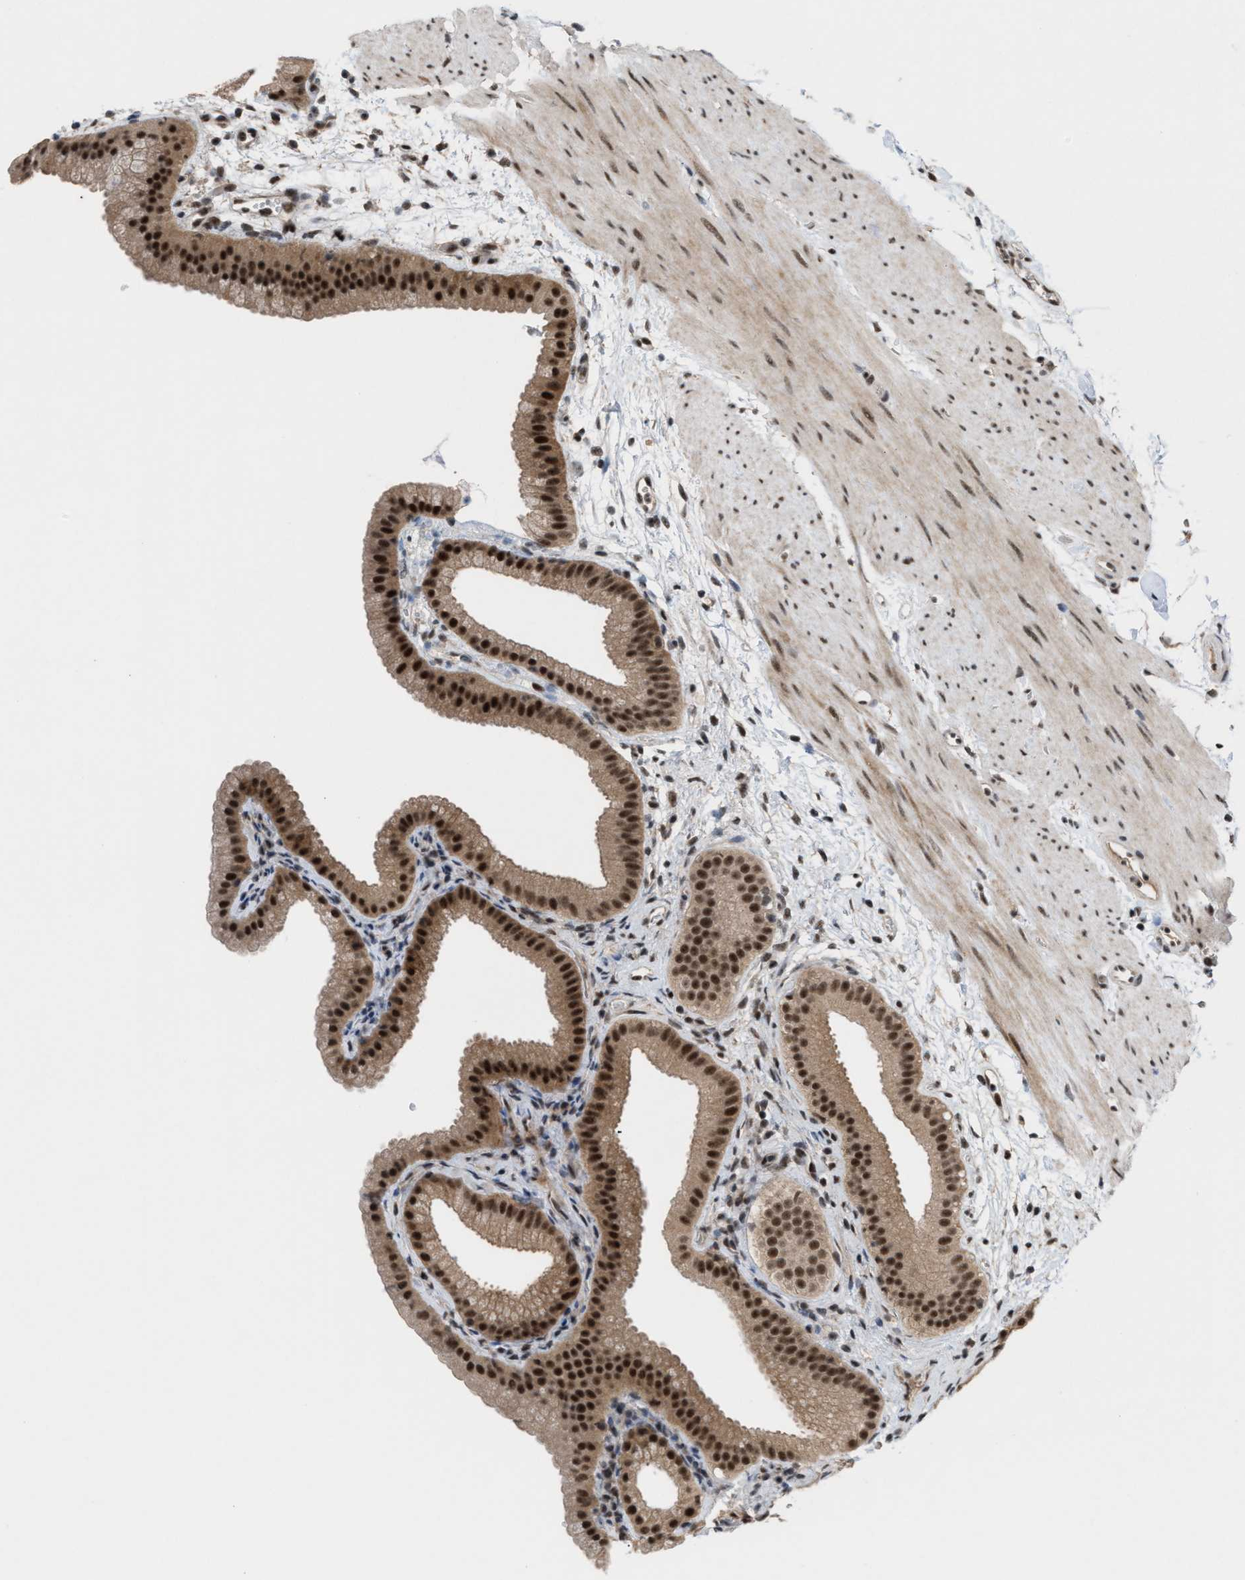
{"staining": {"intensity": "strong", "quantity": ">75%", "location": "cytoplasmic/membranous,nuclear"}, "tissue": "gallbladder", "cell_type": "Glandular cells", "image_type": "normal", "snomed": [{"axis": "morphology", "description": "Normal tissue, NOS"}, {"axis": "topography", "description": "Gallbladder"}], "caption": "Protein expression analysis of normal human gallbladder reveals strong cytoplasmic/membranous,nuclear positivity in about >75% of glandular cells. The staining was performed using DAB (3,3'-diaminobenzidine), with brown indicating positive protein expression. Nuclei are stained blue with hematoxylin.", "gene": "PRPF4", "patient": {"sex": "female", "age": 64}}